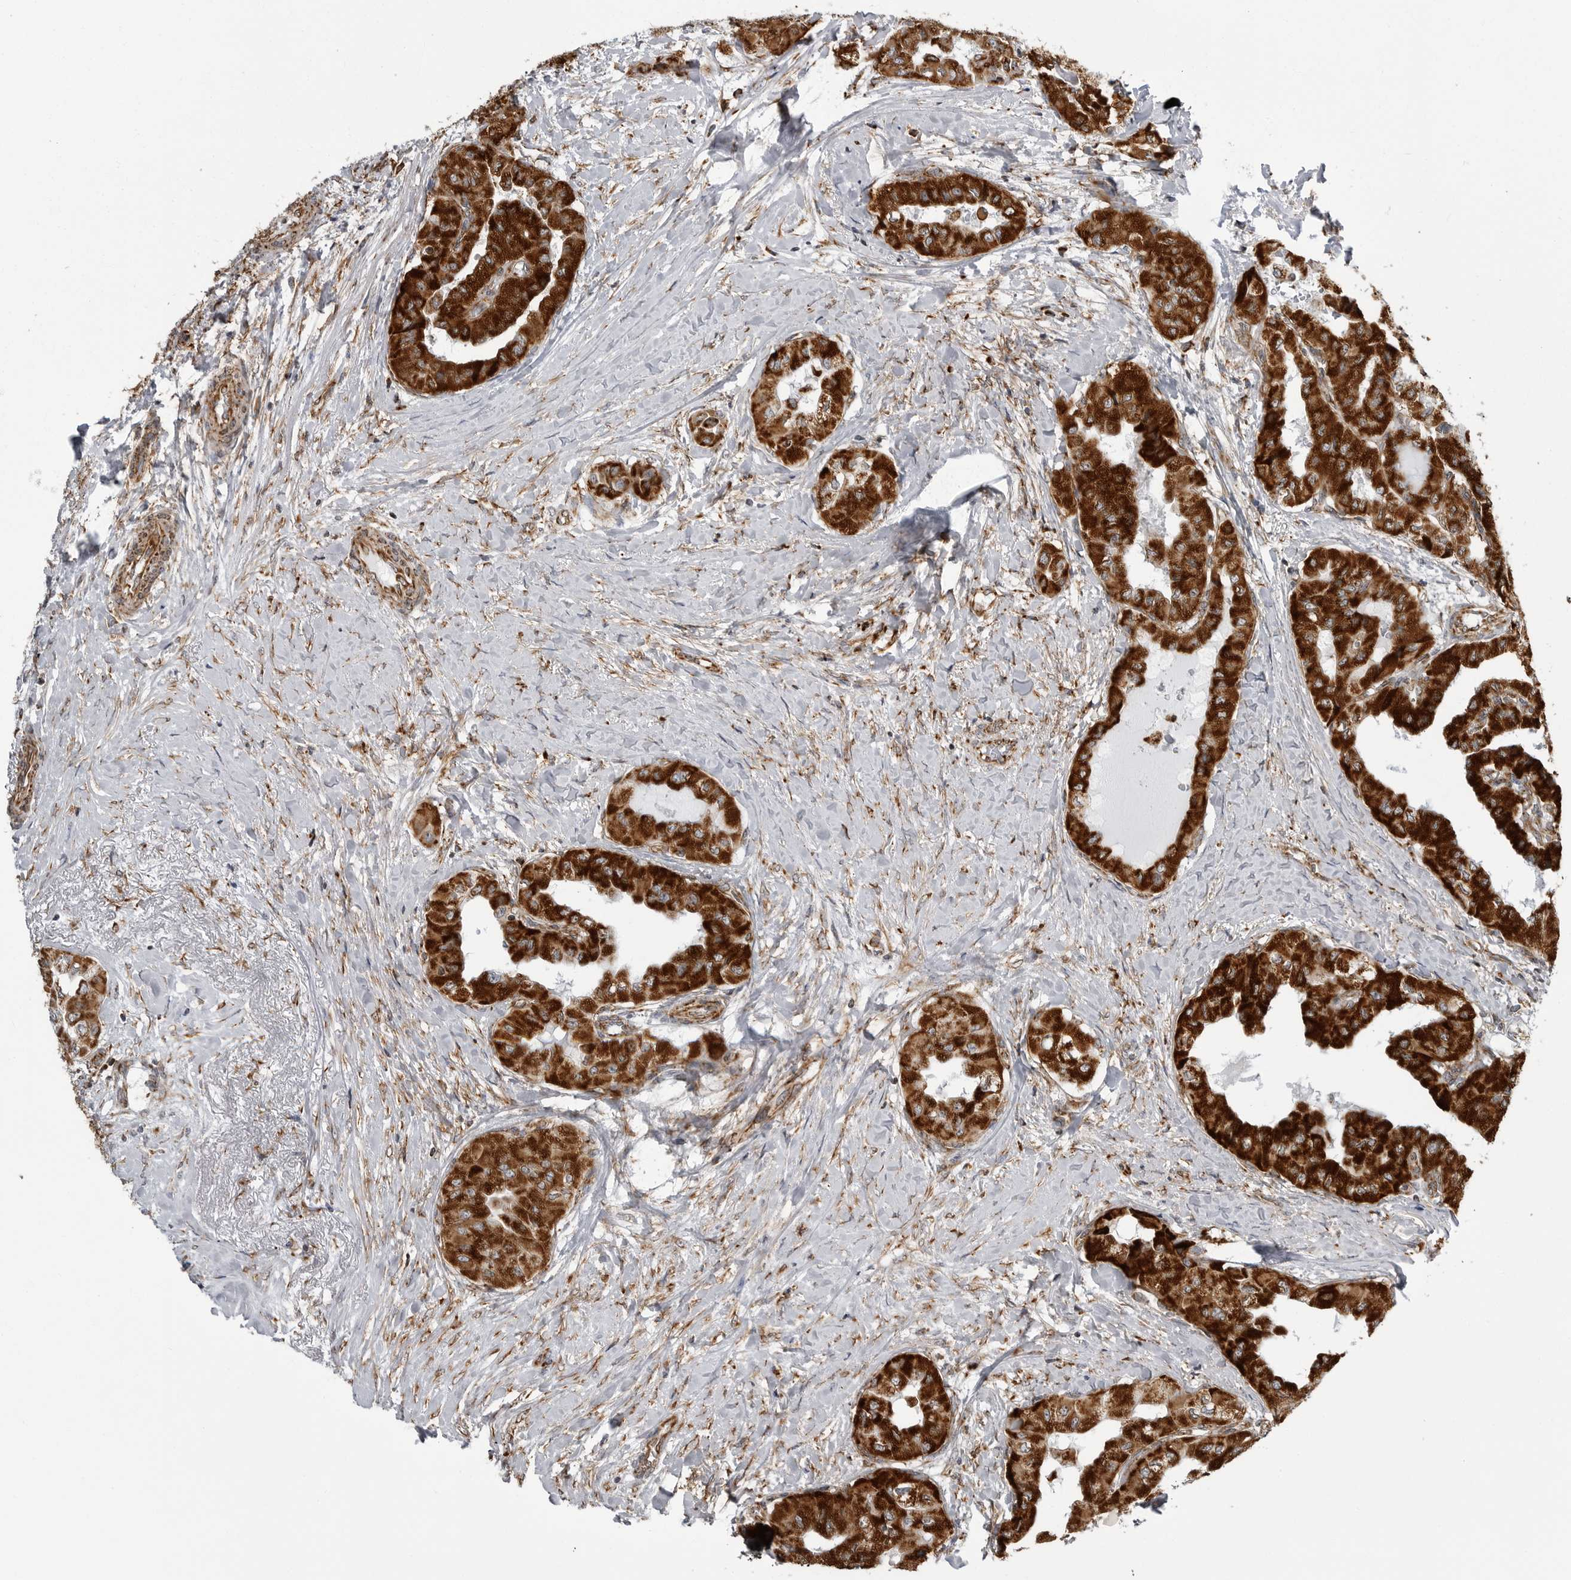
{"staining": {"intensity": "strong", "quantity": ">75%", "location": "cytoplasmic/membranous"}, "tissue": "thyroid cancer", "cell_type": "Tumor cells", "image_type": "cancer", "snomed": [{"axis": "morphology", "description": "Papillary adenocarcinoma, NOS"}, {"axis": "topography", "description": "Thyroid gland"}], "caption": "An image showing strong cytoplasmic/membranous positivity in approximately >75% of tumor cells in thyroid cancer, as visualized by brown immunohistochemical staining.", "gene": "FH", "patient": {"sex": "female", "age": 59}}